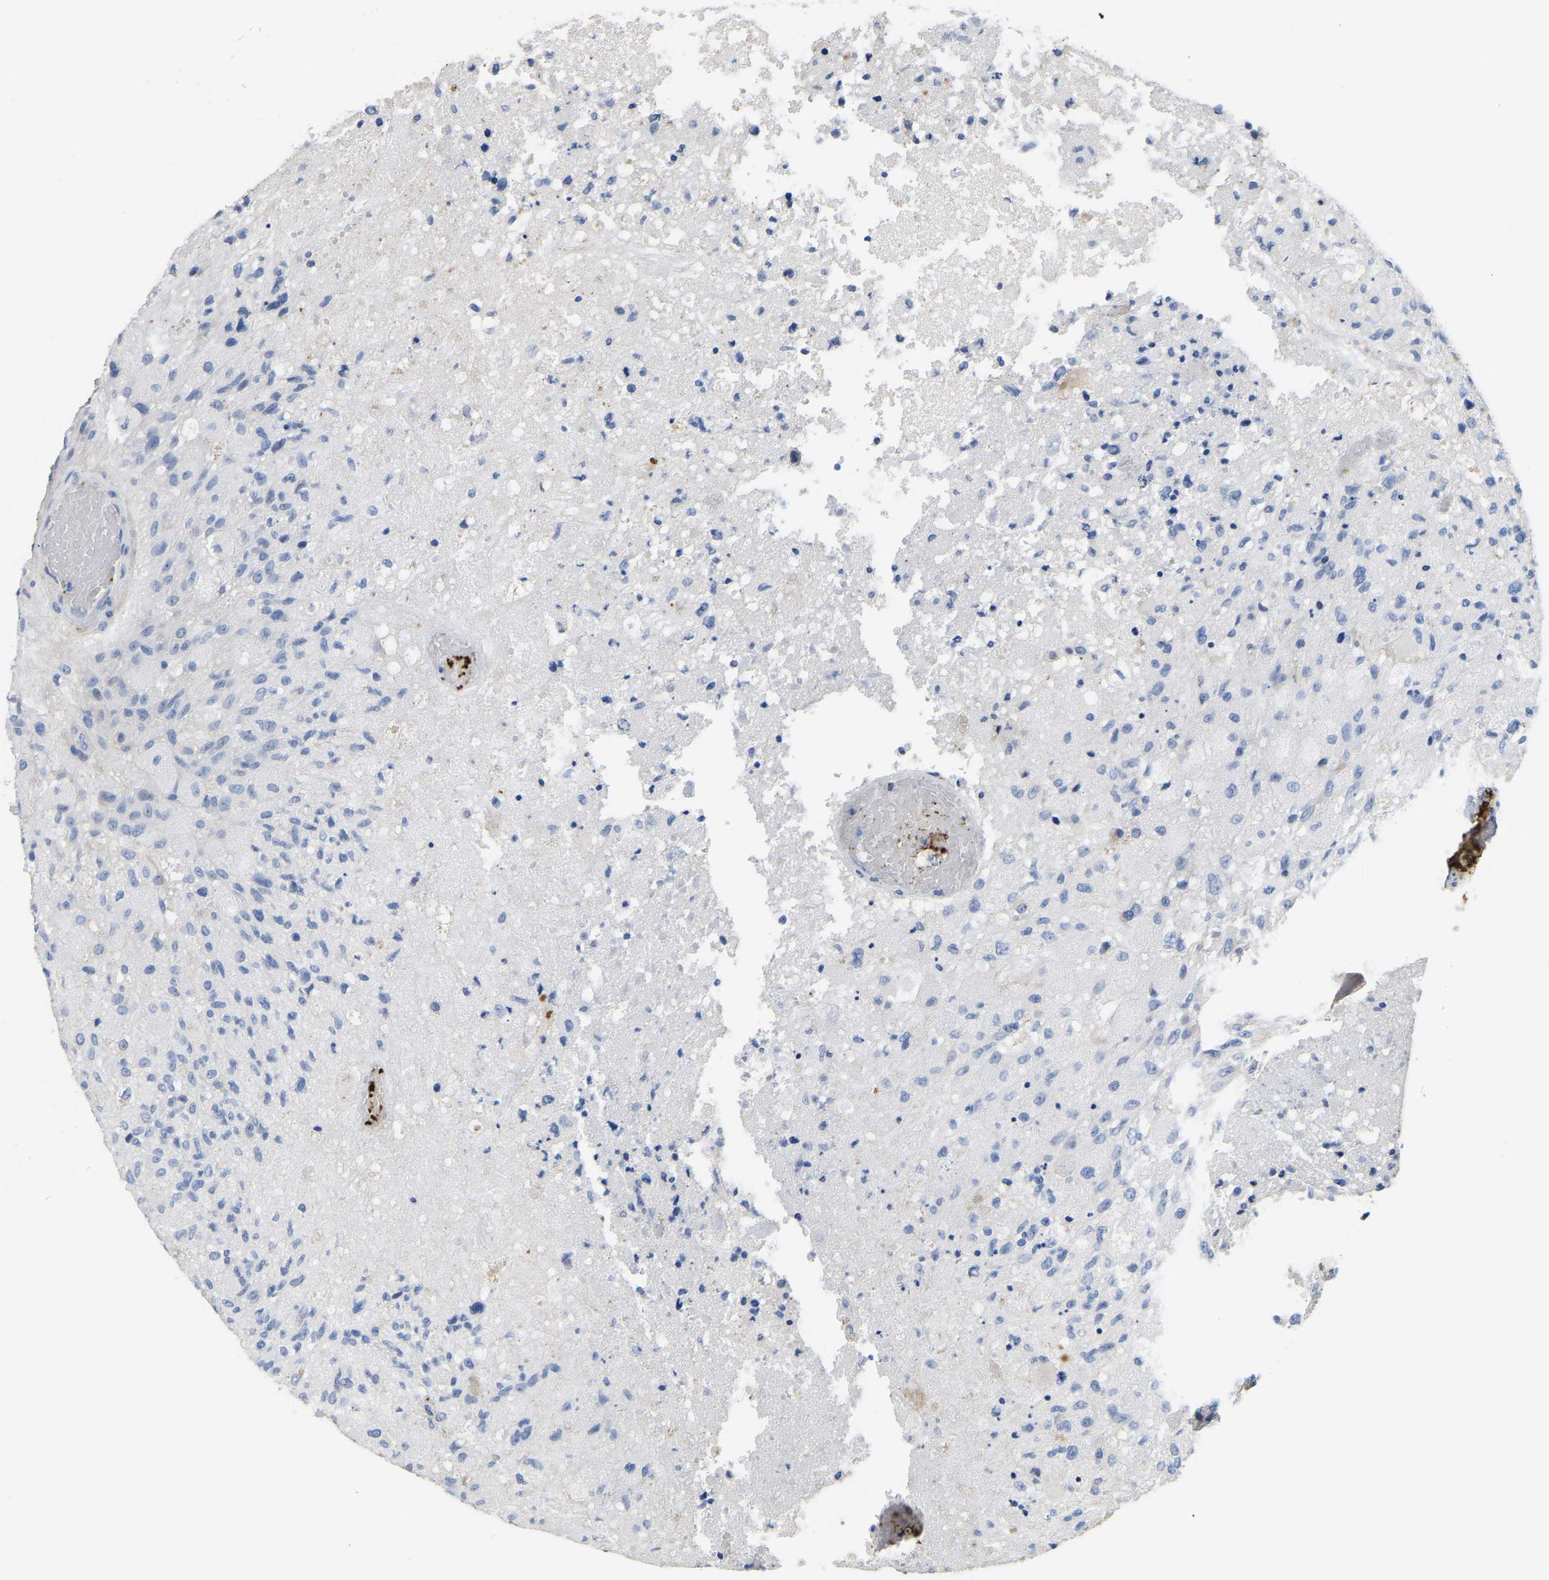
{"staining": {"intensity": "negative", "quantity": "none", "location": "none"}, "tissue": "glioma", "cell_type": "Tumor cells", "image_type": "cancer", "snomed": [{"axis": "morphology", "description": "Normal tissue, NOS"}, {"axis": "morphology", "description": "Glioma, malignant, High grade"}, {"axis": "topography", "description": "Cerebral cortex"}], "caption": "Tumor cells are negative for protein expression in human glioma.", "gene": "FGF18", "patient": {"sex": "male", "age": 77}}